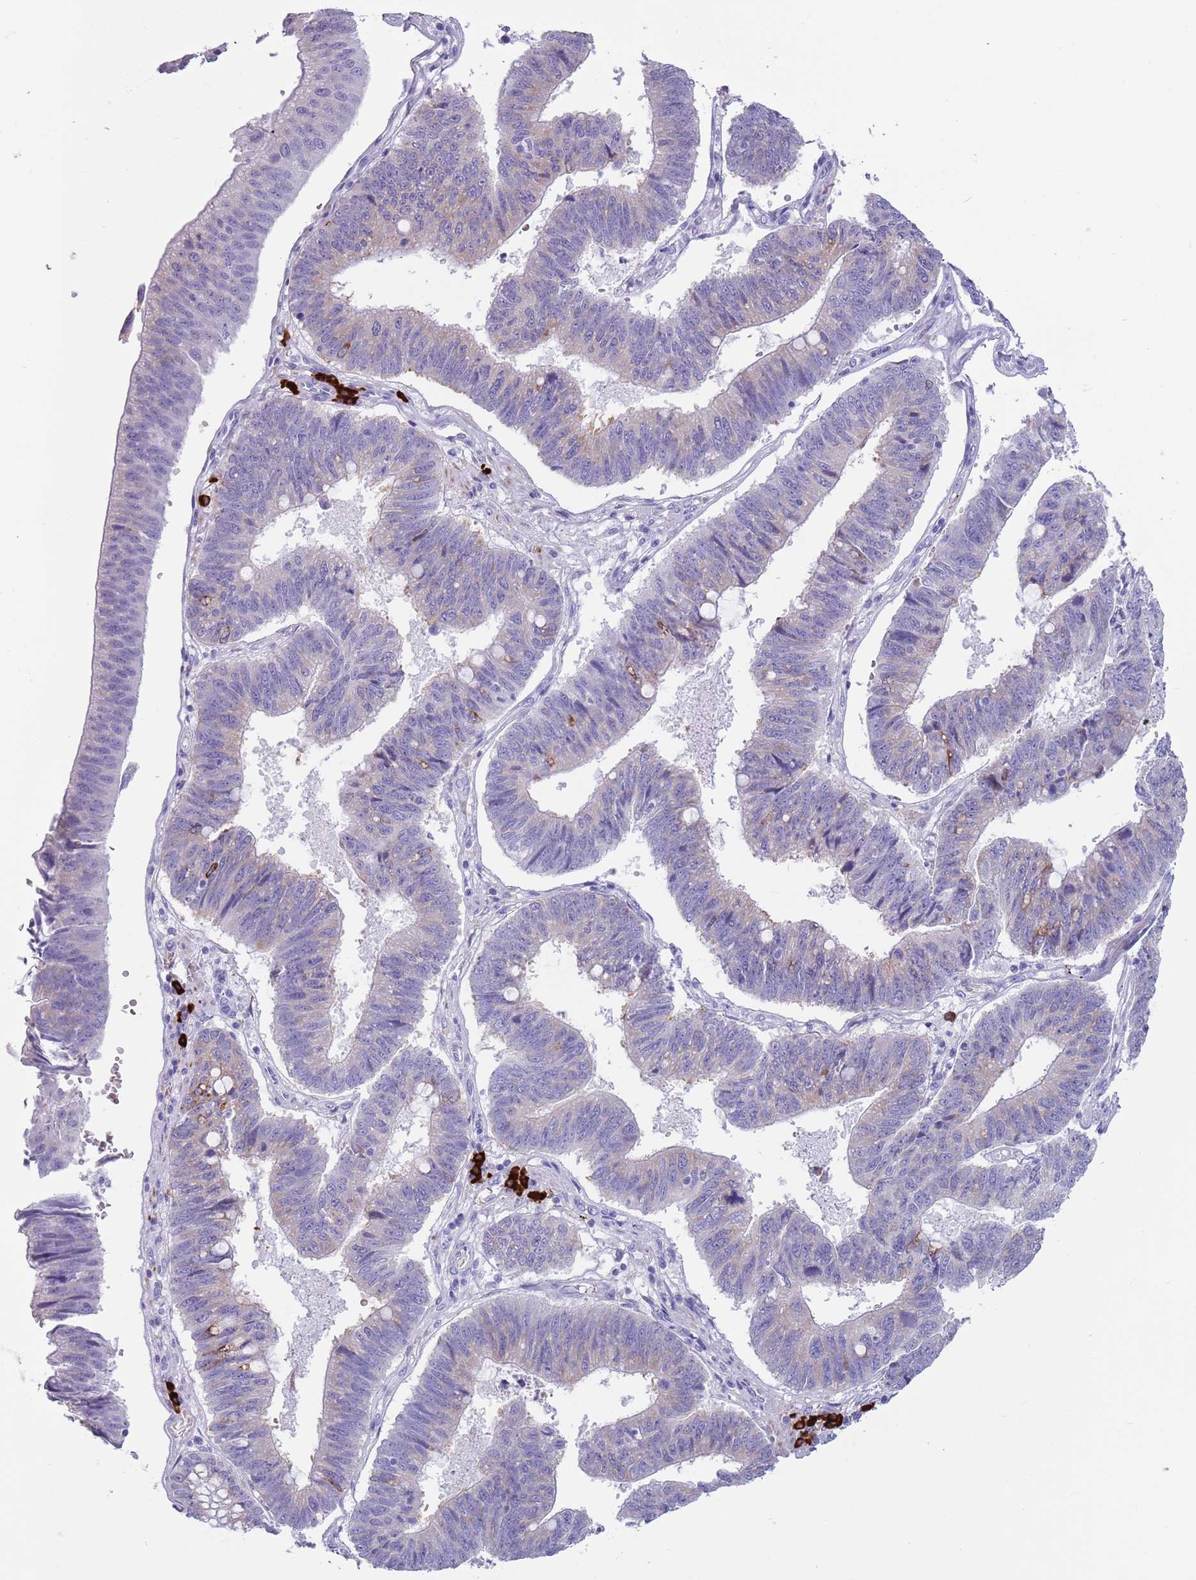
{"staining": {"intensity": "moderate", "quantity": "<25%", "location": "cytoplasmic/membranous"}, "tissue": "stomach cancer", "cell_type": "Tumor cells", "image_type": "cancer", "snomed": [{"axis": "morphology", "description": "Adenocarcinoma, NOS"}, {"axis": "topography", "description": "Stomach"}], "caption": "Tumor cells display low levels of moderate cytoplasmic/membranous staining in about <25% of cells in human stomach adenocarcinoma. (DAB (3,3'-diaminobenzidine) IHC with brightfield microscopy, high magnification).", "gene": "LY6G5B", "patient": {"sex": "male", "age": 59}}